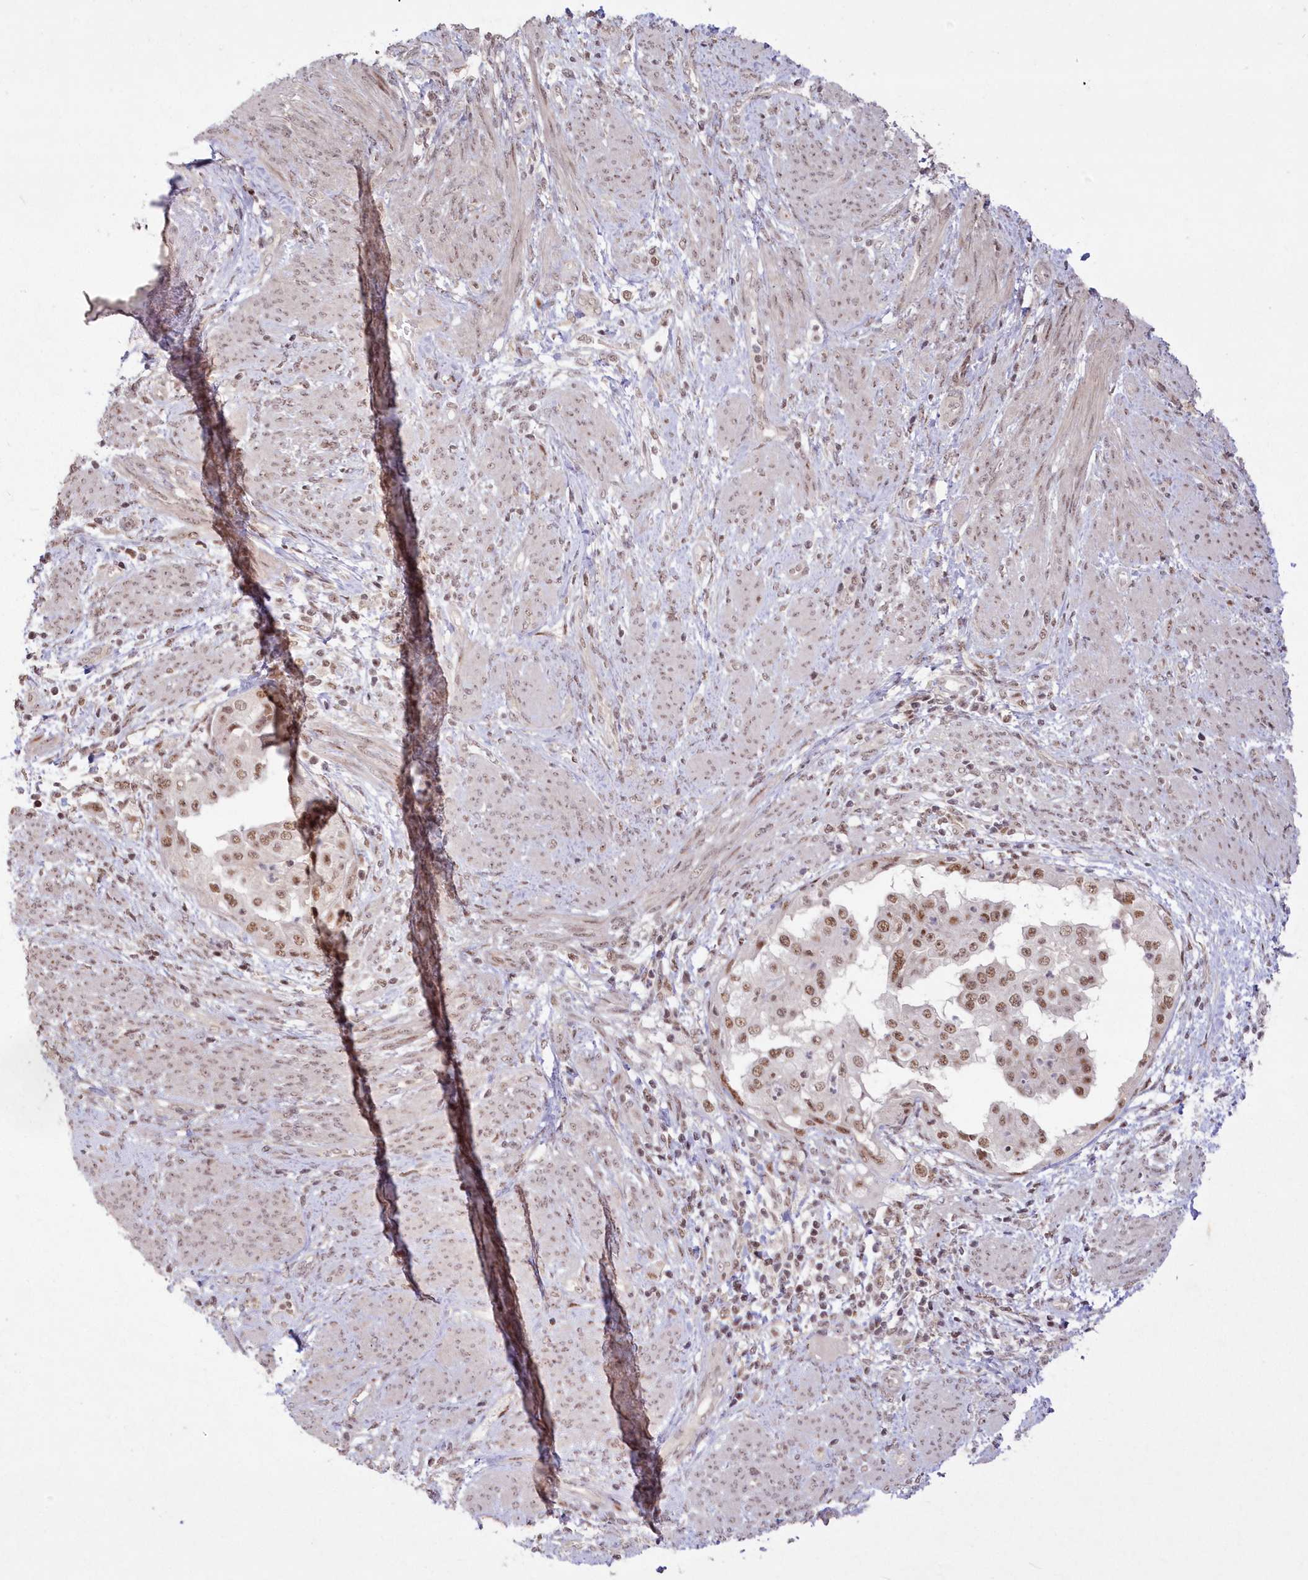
{"staining": {"intensity": "moderate", "quantity": ">75%", "location": "nuclear"}, "tissue": "endometrial cancer", "cell_type": "Tumor cells", "image_type": "cancer", "snomed": [{"axis": "morphology", "description": "Adenocarcinoma, NOS"}, {"axis": "topography", "description": "Endometrium"}], "caption": "The image displays immunohistochemical staining of endometrial cancer (adenocarcinoma). There is moderate nuclear expression is identified in approximately >75% of tumor cells.", "gene": "WBP1L", "patient": {"sex": "female", "age": 85}}